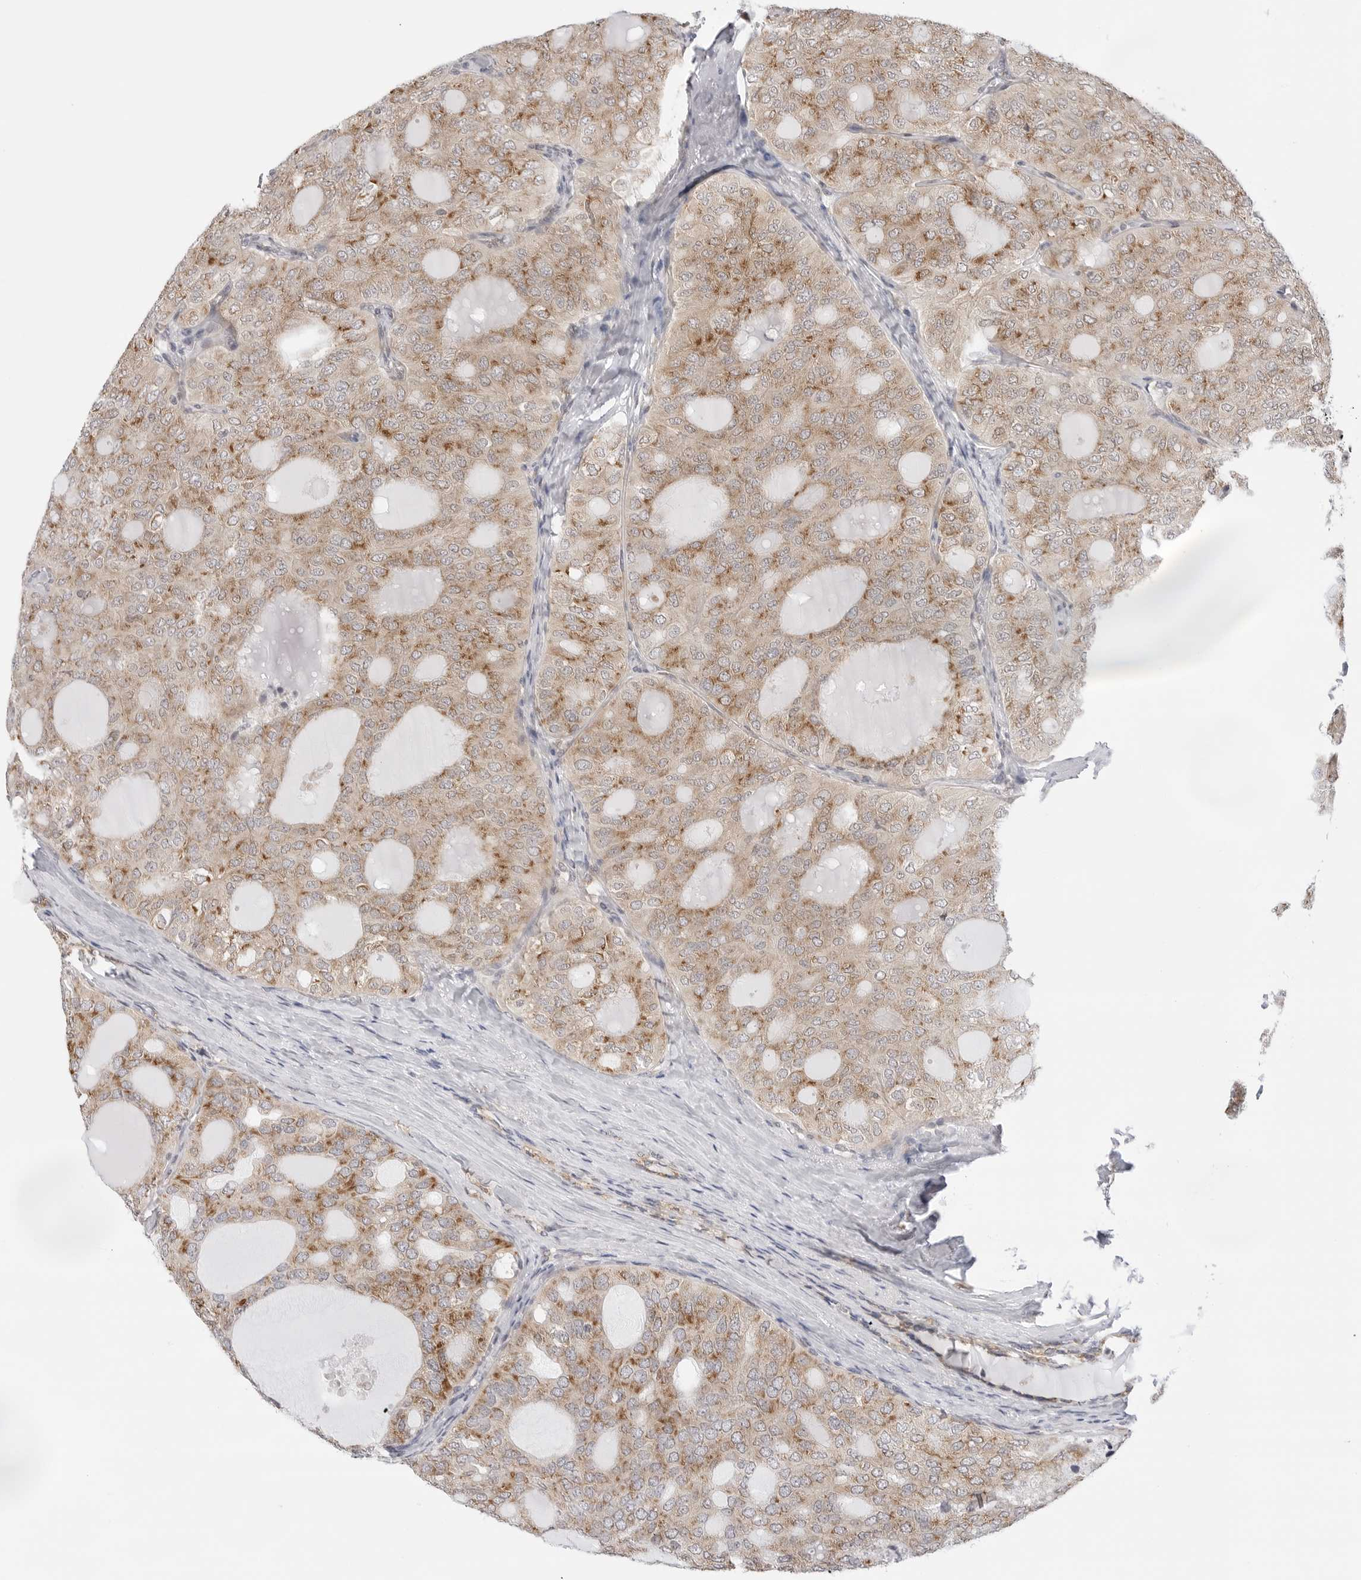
{"staining": {"intensity": "moderate", "quantity": ">75%", "location": "cytoplasmic/membranous"}, "tissue": "thyroid cancer", "cell_type": "Tumor cells", "image_type": "cancer", "snomed": [{"axis": "morphology", "description": "Follicular adenoma carcinoma, NOS"}, {"axis": "topography", "description": "Thyroid gland"}], "caption": "Thyroid follicular adenoma carcinoma tissue shows moderate cytoplasmic/membranous staining in about >75% of tumor cells", "gene": "RPN1", "patient": {"sex": "male", "age": 75}}